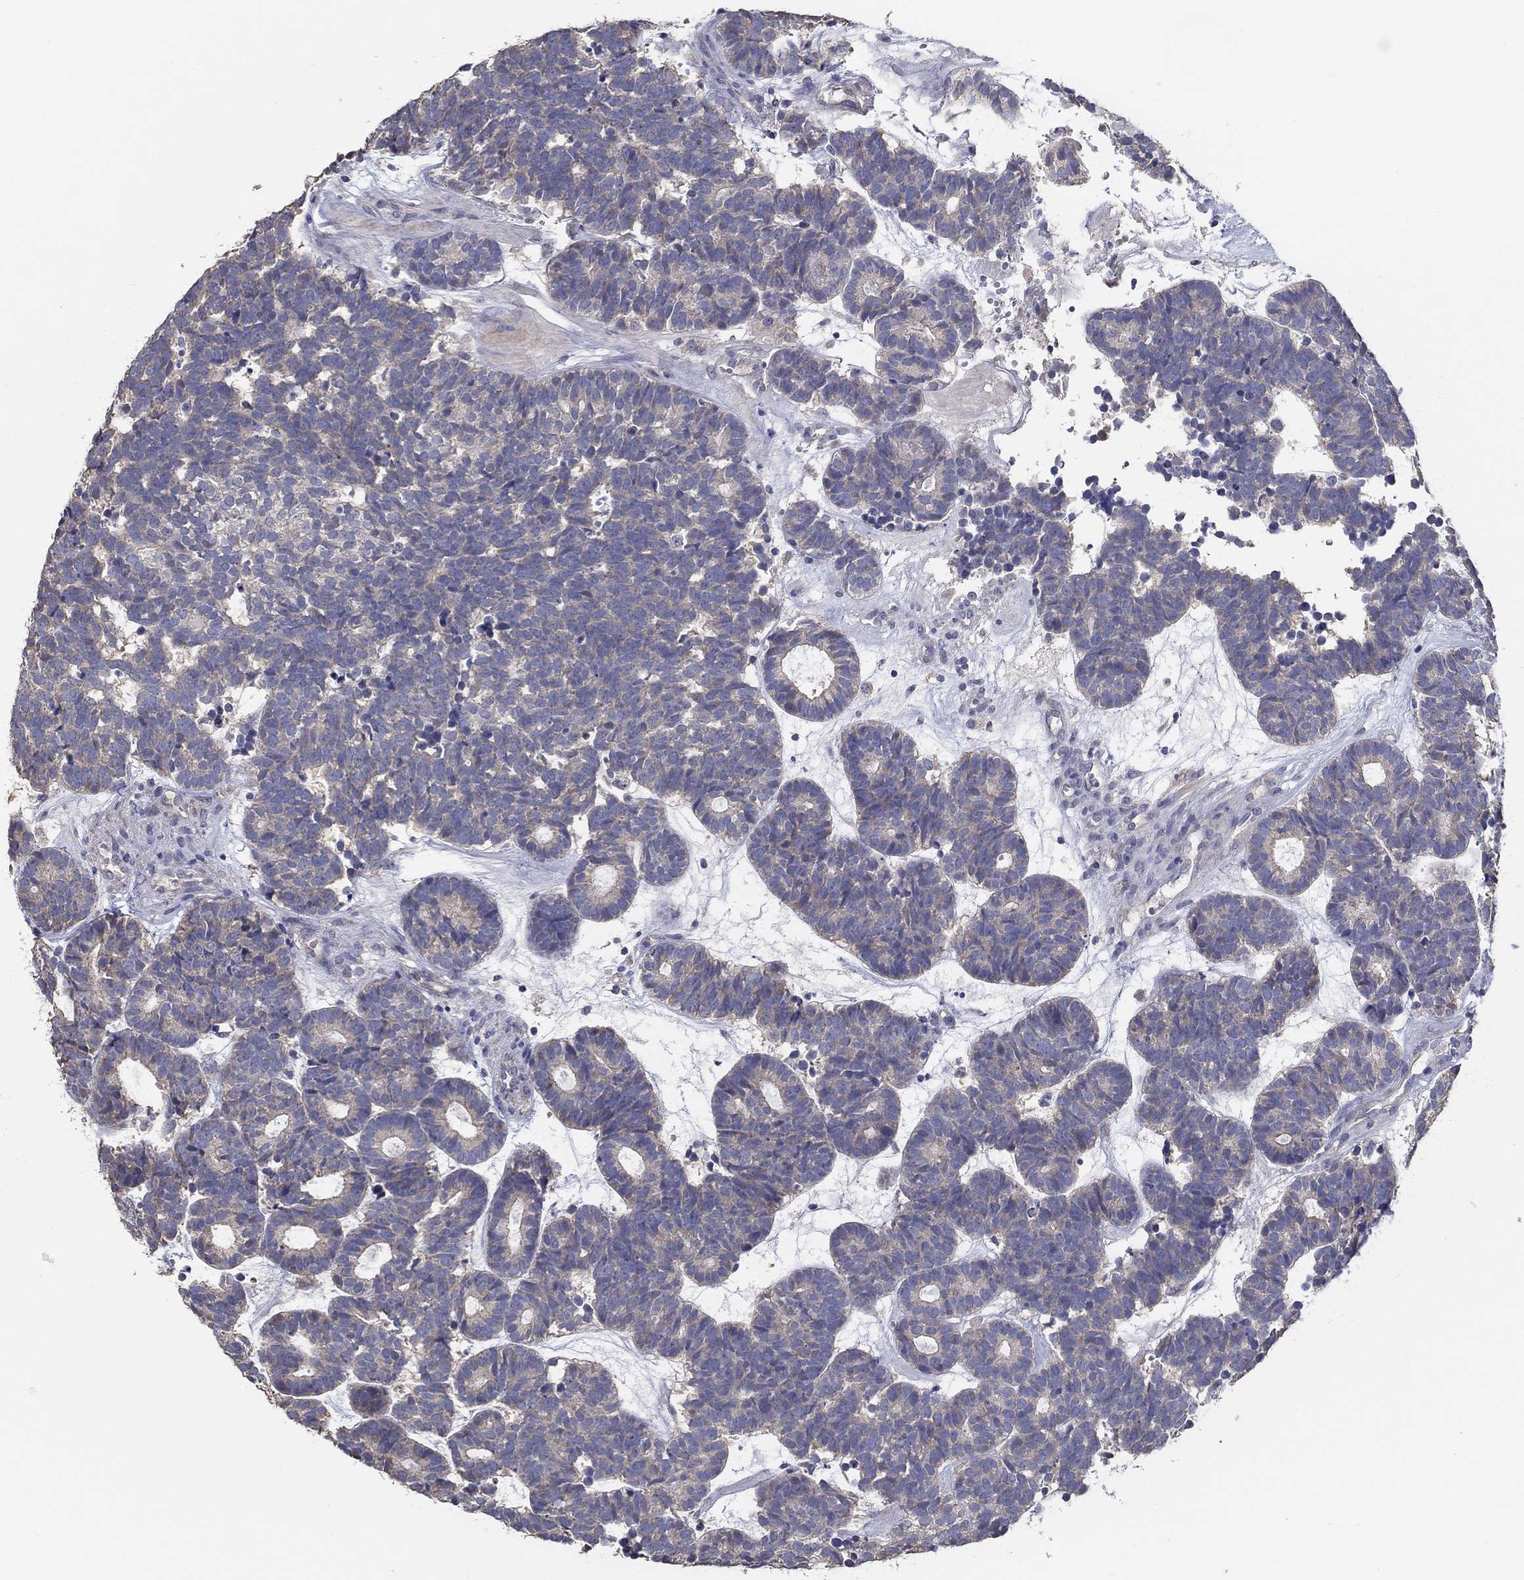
{"staining": {"intensity": "weak", "quantity": "<25%", "location": "cytoplasmic/membranous"}, "tissue": "head and neck cancer", "cell_type": "Tumor cells", "image_type": "cancer", "snomed": [{"axis": "morphology", "description": "Adenocarcinoma, NOS"}, {"axis": "topography", "description": "Head-Neck"}], "caption": "An image of human head and neck cancer is negative for staining in tumor cells. (DAB immunohistochemistry visualized using brightfield microscopy, high magnification).", "gene": "DOCK3", "patient": {"sex": "female", "age": 81}}